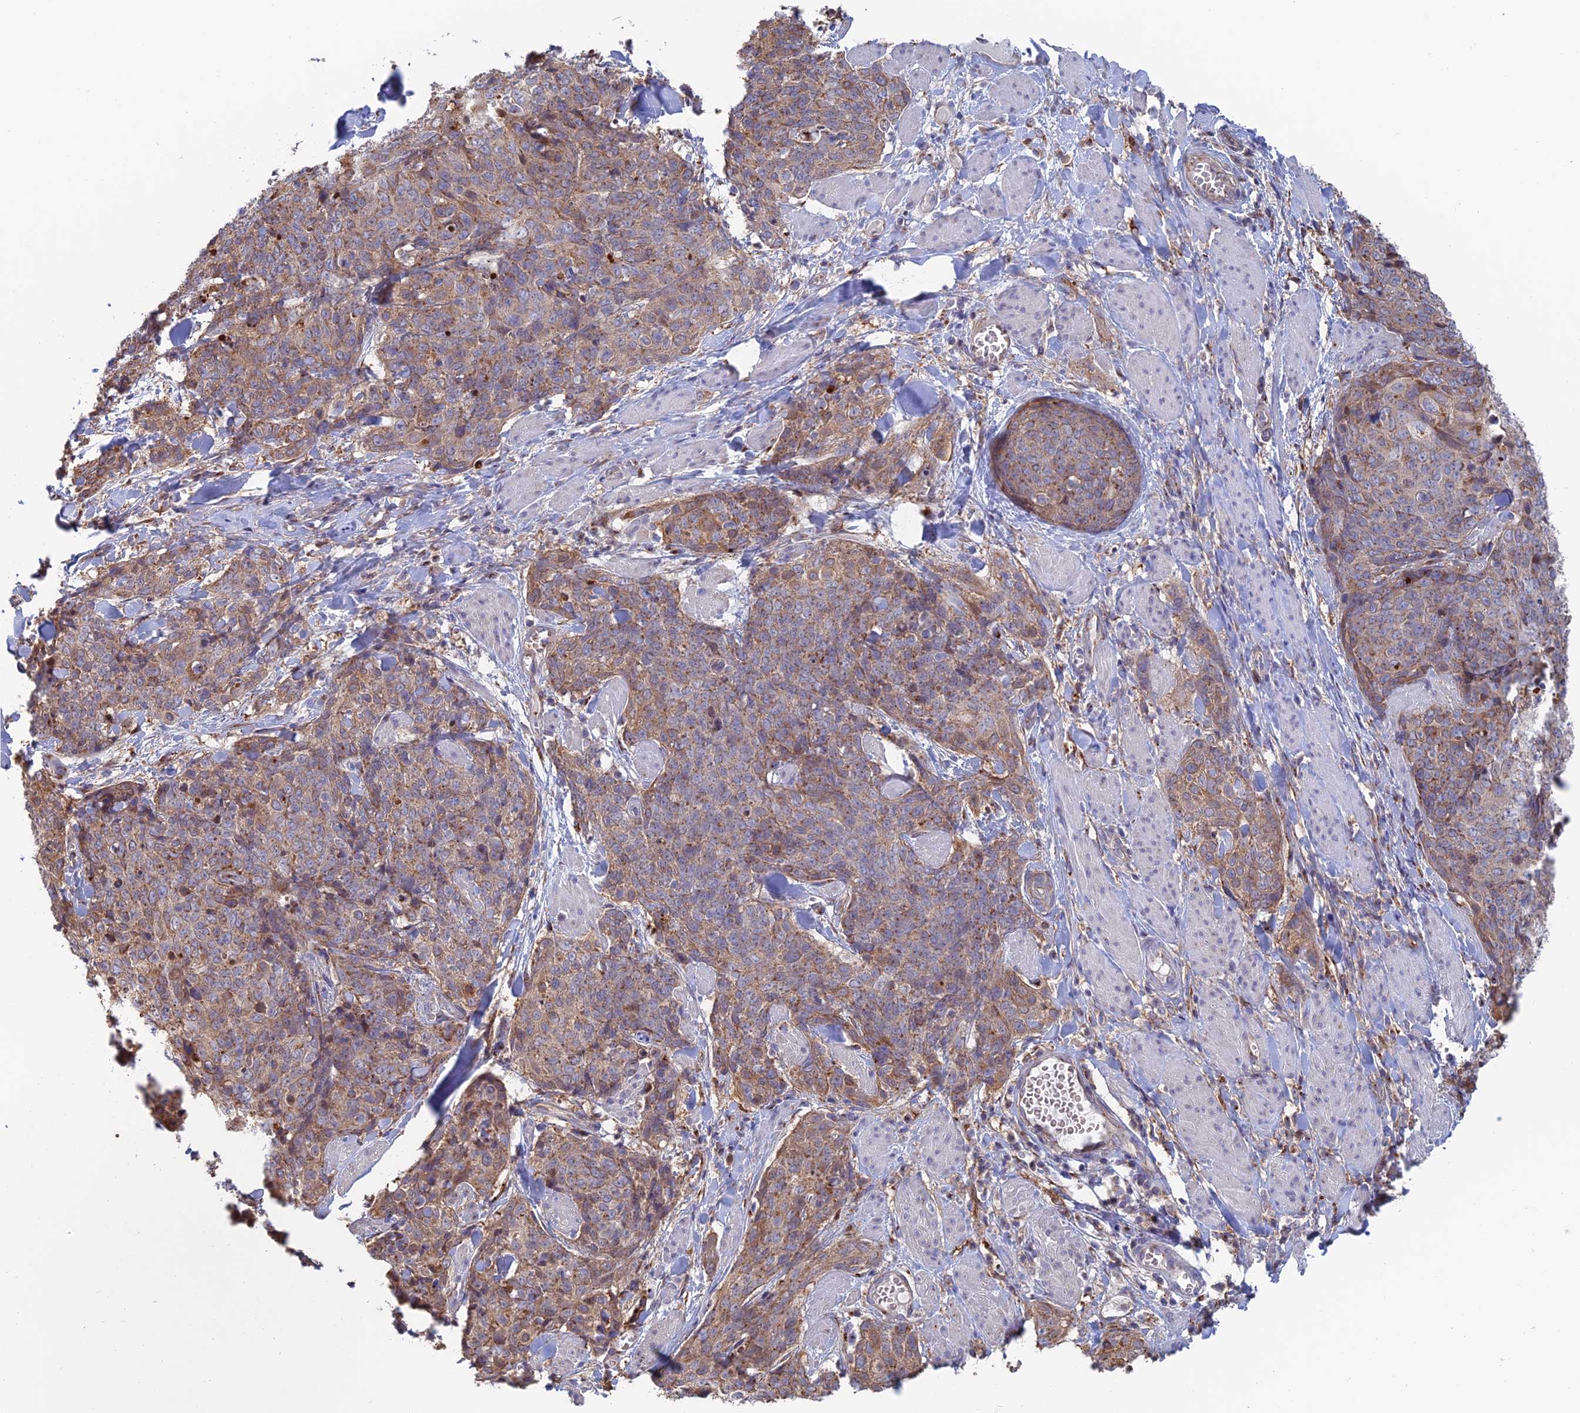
{"staining": {"intensity": "moderate", "quantity": ">75%", "location": "cytoplasmic/membranous"}, "tissue": "skin cancer", "cell_type": "Tumor cells", "image_type": "cancer", "snomed": [{"axis": "morphology", "description": "Squamous cell carcinoma, NOS"}, {"axis": "topography", "description": "Skin"}, {"axis": "topography", "description": "Vulva"}], "caption": "Immunohistochemistry (IHC) staining of skin squamous cell carcinoma, which demonstrates medium levels of moderate cytoplasmic/membranous positivity in about >75% of tumor cells indicating moderate cytoplasmic/membranous protein positivity. The staining was performed using DAB (brown) for protein detection and nuclei were counterstained in hematoxylin (blue).", "gene": "HS2ST1", "patient": {"sex": "female", "age": 85}}